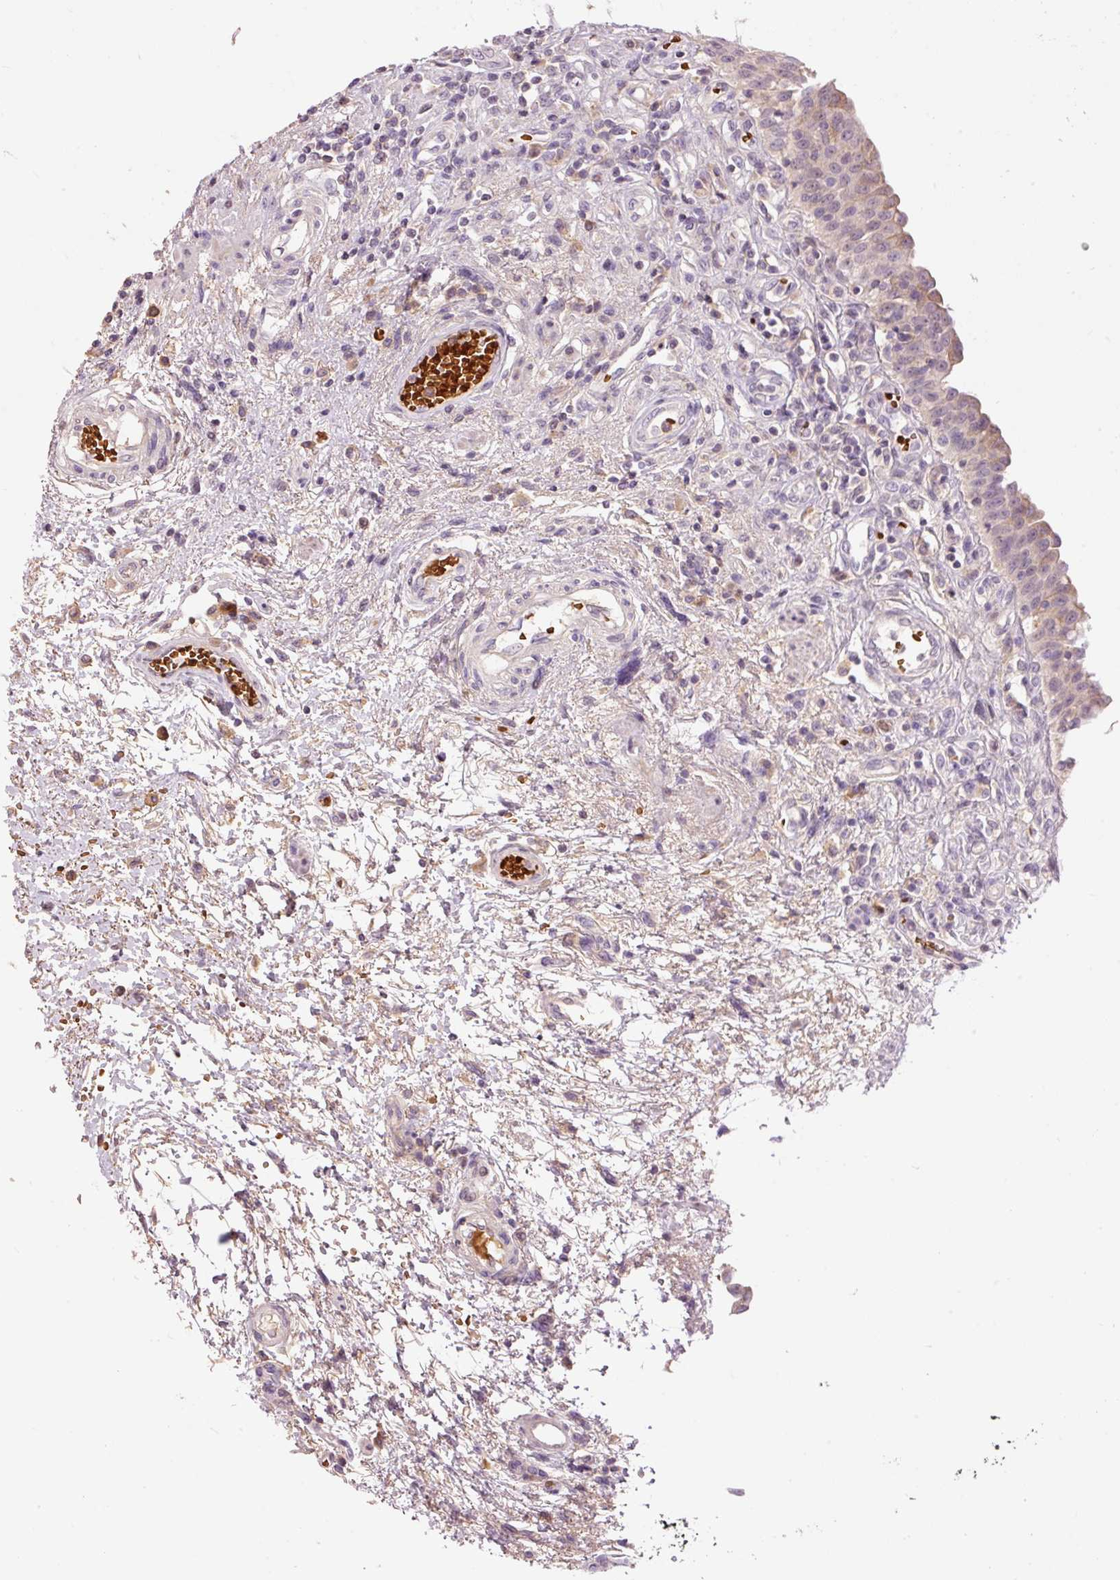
{"staining": {"intensity": "weak", "quantity": "25%-75%", "location": "cytoplasmic/membranous"}, "tissue": "urinary bladder", "cell_type": "Urothelial cells", "image_type": "normal", "snomed": [{"axis": "morphology", "description": "Normal tissue, NOS"}, {"axis": "topography", "description": "Urinary bladder"}], "caption": "Approximately 25%-75% of urothelial cells in normal human urinary bladder reveal weak cytoplasmic/membranous protein staining as visualized by brown immunohistochemical staining.", "gene": "CMTM8", "patient": {"sex": "male", "age": 71}}